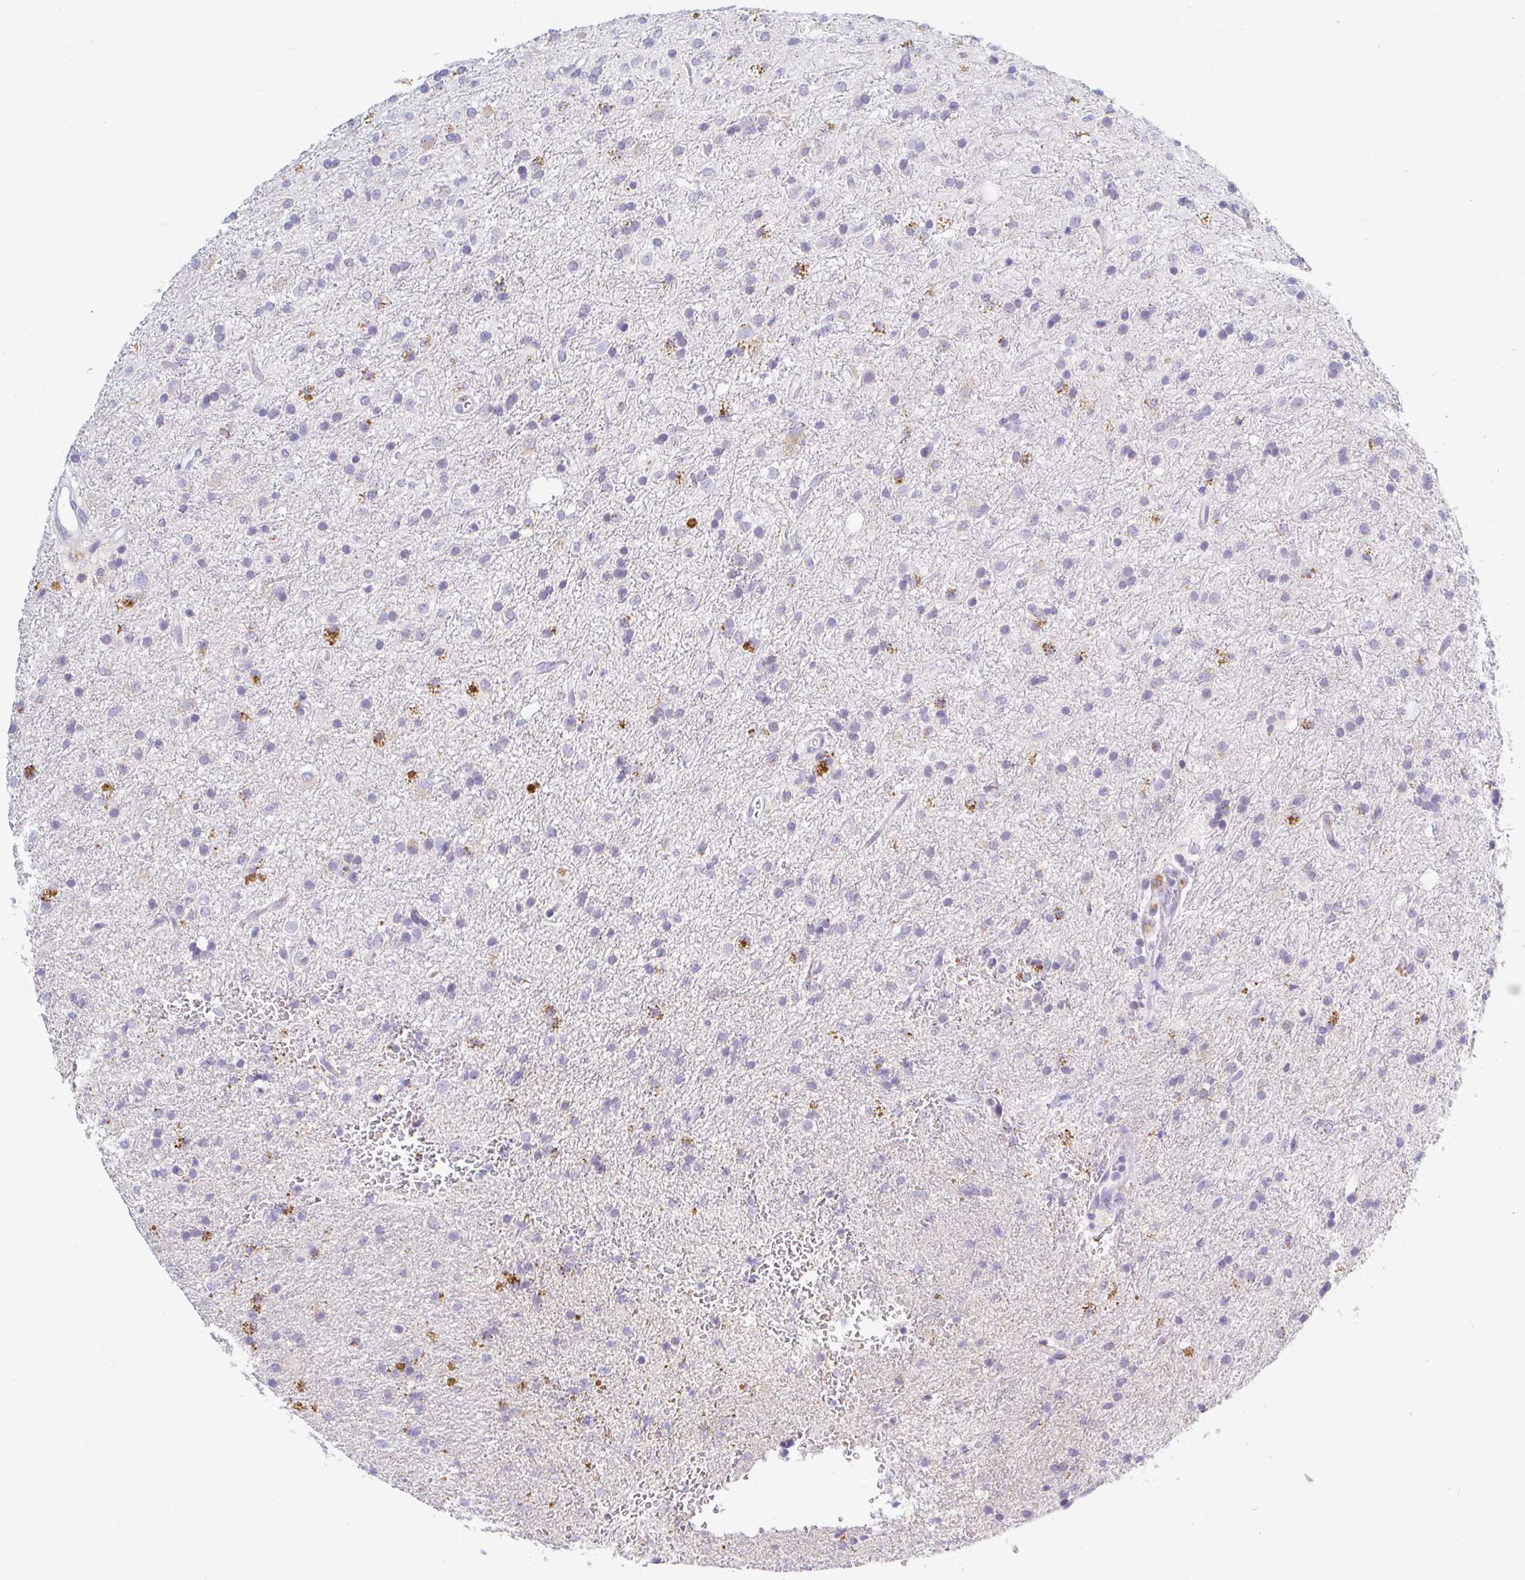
{"staining": {"intensity": "moderate", "quantity": "<25%", "location": "cytoplasmic/membranous"}, "tissue": "glioma", "cell_type": "Tumor cells", "image_type": "cancer", "snomed": [{"axis": "morphology", "description": "Glioma, malignant, Low grade"}, {"axis": "topography", "description": "Brain"}], "caption": "Low-grade glioma (malignant) tissue demonstrates moderate cytoplasmic/membranous positivity in about <25% of tumor cells", "gene": "OR51D1", "patient": {"sex": "female", "age": 33}}